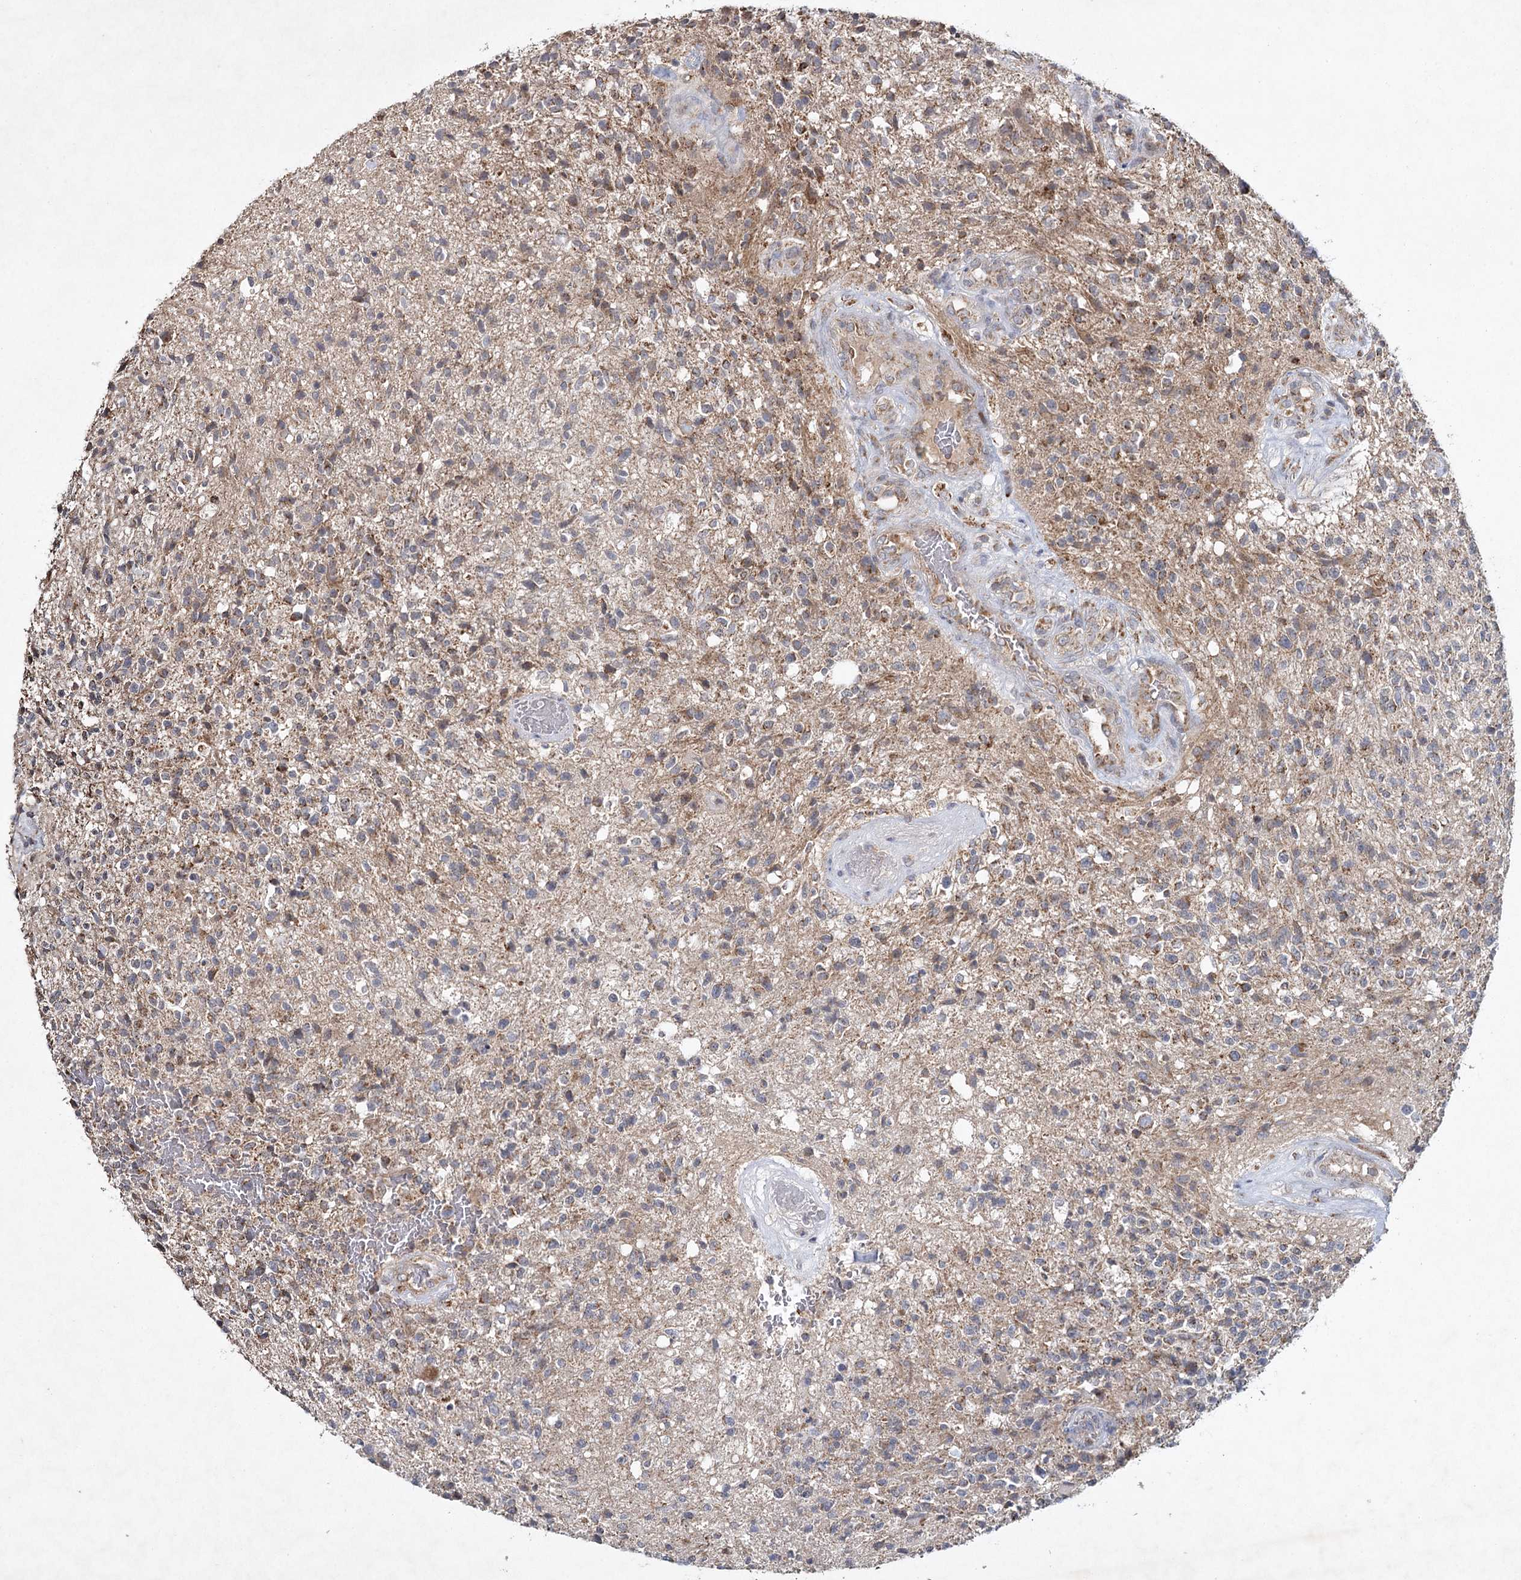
{"staining": {"intensity": "moderate", "quantity": ">75%", "location": "cytoplasmic/membranous"}, "tissue": "glioma", "cell_type": "Tumor cells", "image_type": "cancer", "snomed": [{"axis": "morphology", "description": "Glioma, malignant, High grade"}, {"axis": "topography", "description": "Brain"}], "caption": "A micrograph of glioma stained for a protein exhibits moderate cytoplasmic/membranous brown staining in tumor cells.", "gene": "MRPL44", "patient": {"sex": "male", "age": 56}}